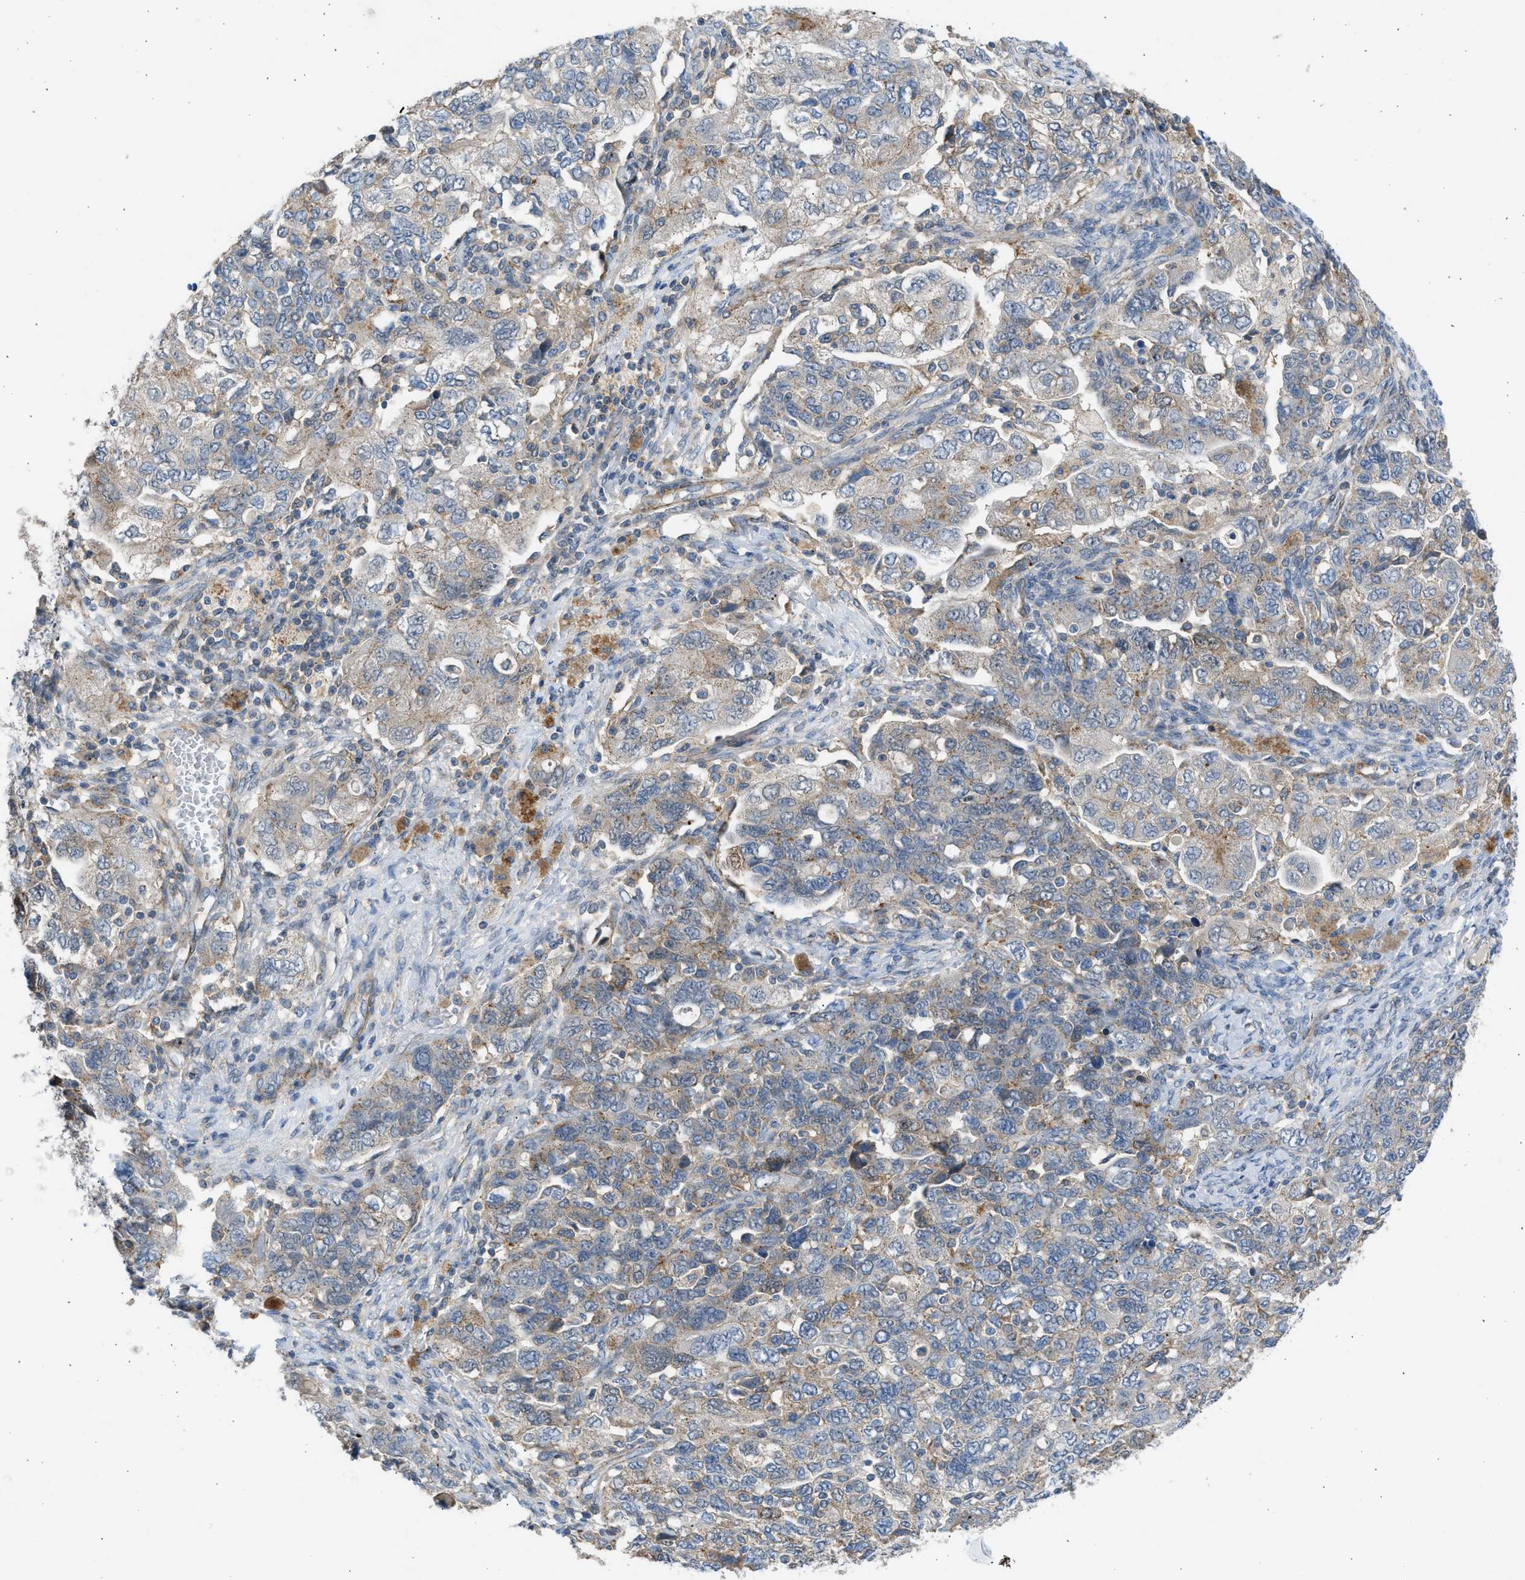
{"staining": {"intensity": "weak", "quantity": "<25%", "location": "cytoplasmic/membranous"}, "tissue": "ovarian cancer", "cell_type": "Tumor cells", "image_type": "cancer", "snomed": [{"axis": "morphology", "description": "Carcinoma, NOS"}, {"axis": "morphology", "description": "Cystadenocarcinoma, serous, NOS"}, {"axis": "topography", "description": "Ovary"}], "caption": "Micrograph shows no protein expression in tumor cells of ovarian cancer (carcinoma) tissue.", "gene": "PCNX3", "patient": {"sex": "female", "age": 69}}